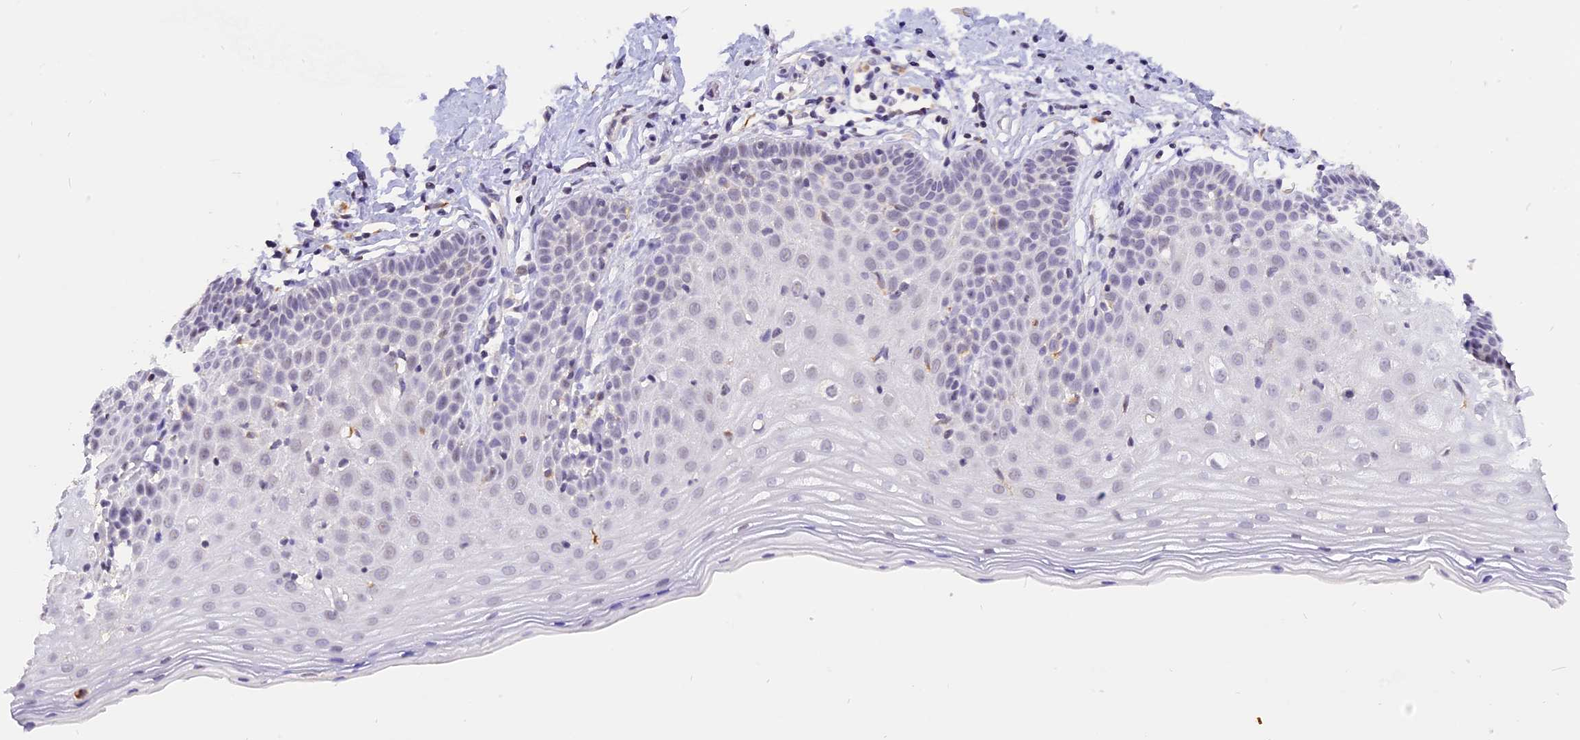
{"staining": {"intensity": "negative", "quantity": "none", "location": "none"}, "tissue": "cervix", "cell_type": "Glandular cells", "image_type": "normal", "snomed": [{"axis": "morphology", "description": "Normal tissue, NOS"}, {"axis": "topography", "description": "Cervix"}], "caption": "IHC of normal cervix shows no positivity in glandular cells.", "gene": "AHSP", "patient": {"sex": "female", "age": 36}}